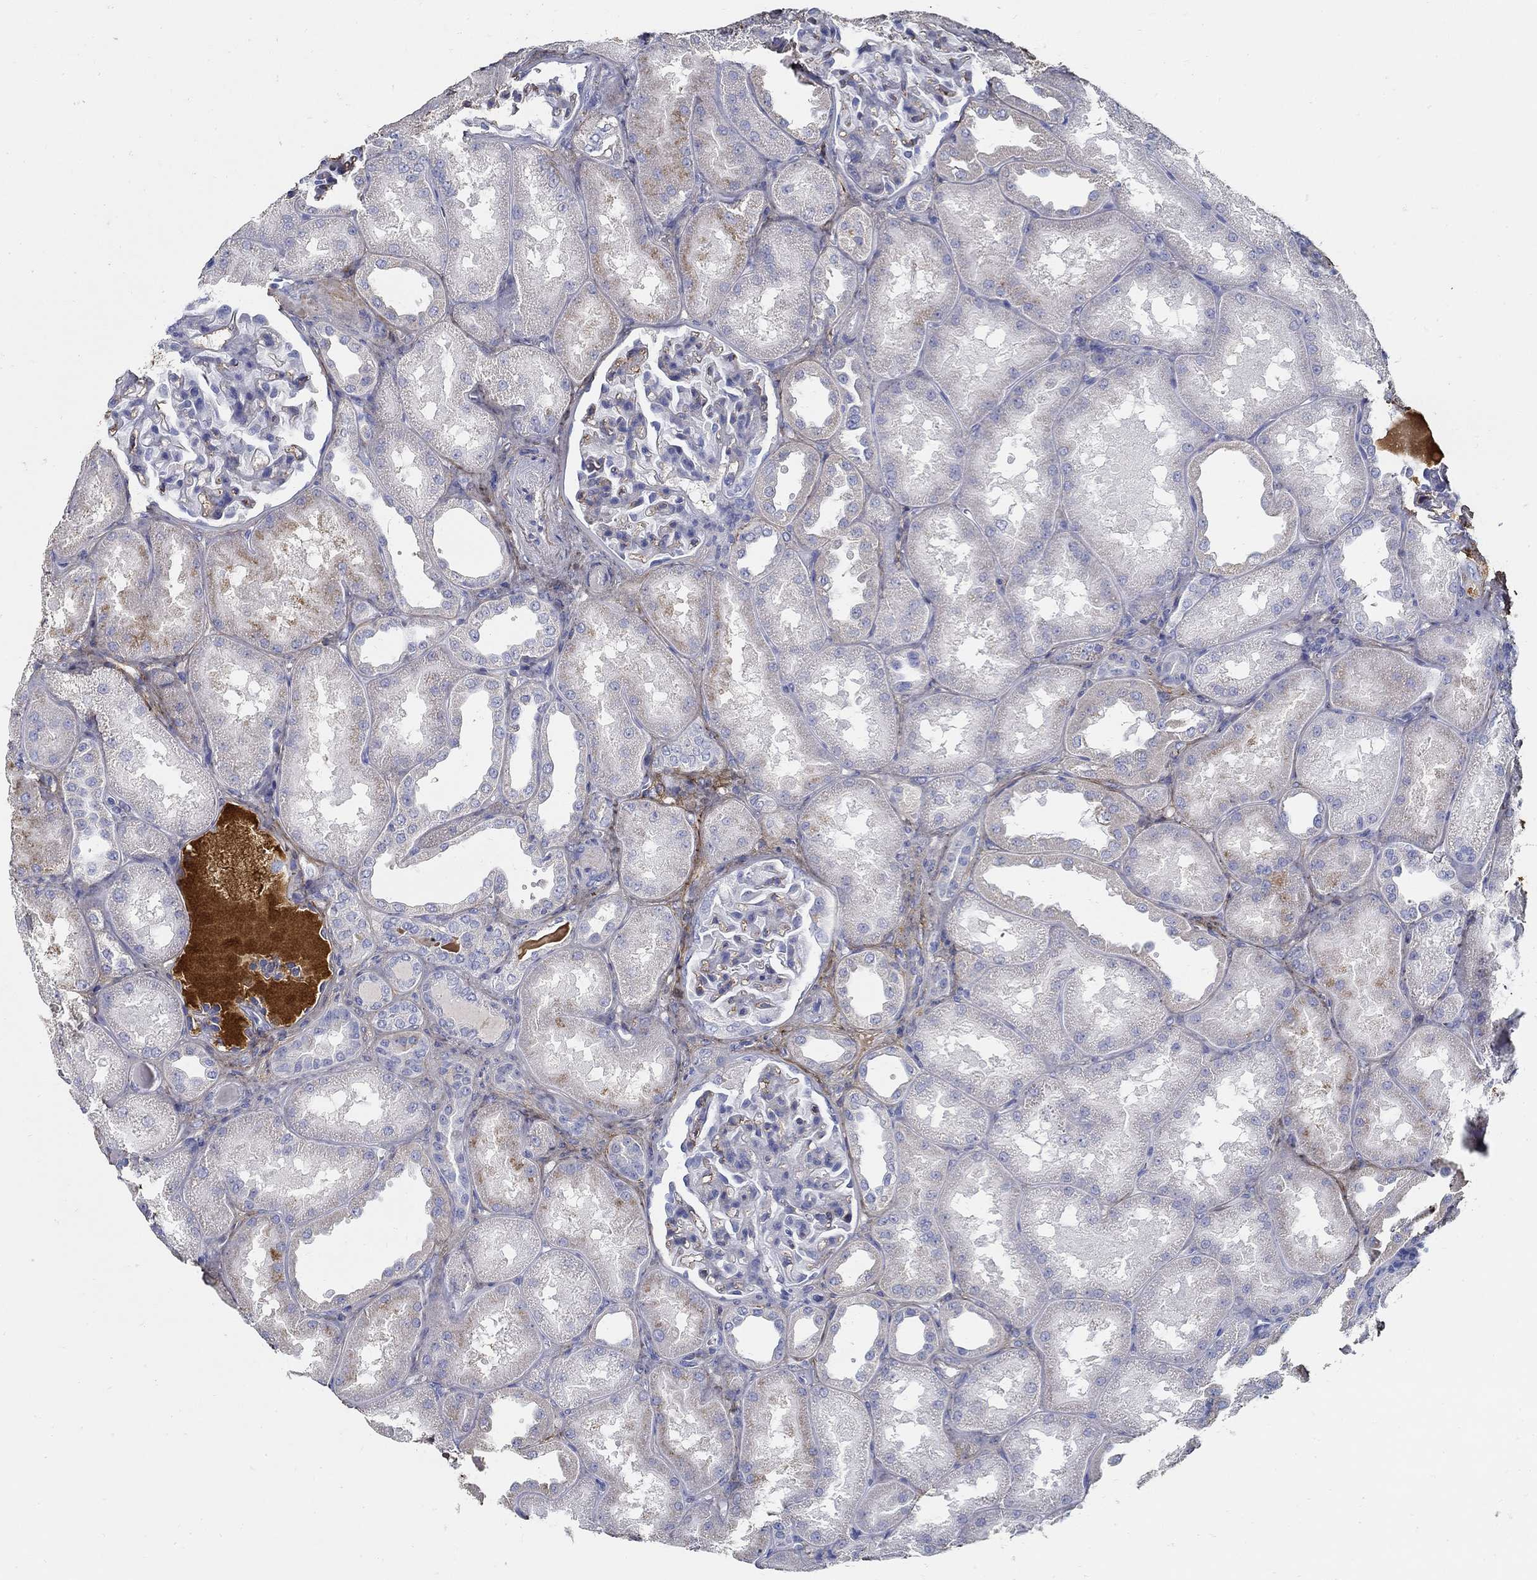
{"staining": {"intensity": "negative", "quantity": "none", "location": "none"}, "tissue": "kidney", "cell_type": "Cells in glomeruli", "image_type": "normal", "snomed": [{"axis": "morphology", "description": "Normal tissue, NOS"}, {"axis": "topography", "description": "Kidney"}], "caption": "An immunohistochemistry (IHC) histopathology image of unremarkable kidney is shown. There is no staining in cells in glomeruli of kidney. (DAB (3,3'-diaminobenzidine) immunohistochemistry (IHC), high magnification).", "gene": "TGFBI", "patient": {"sex": "male", "age": 61}}